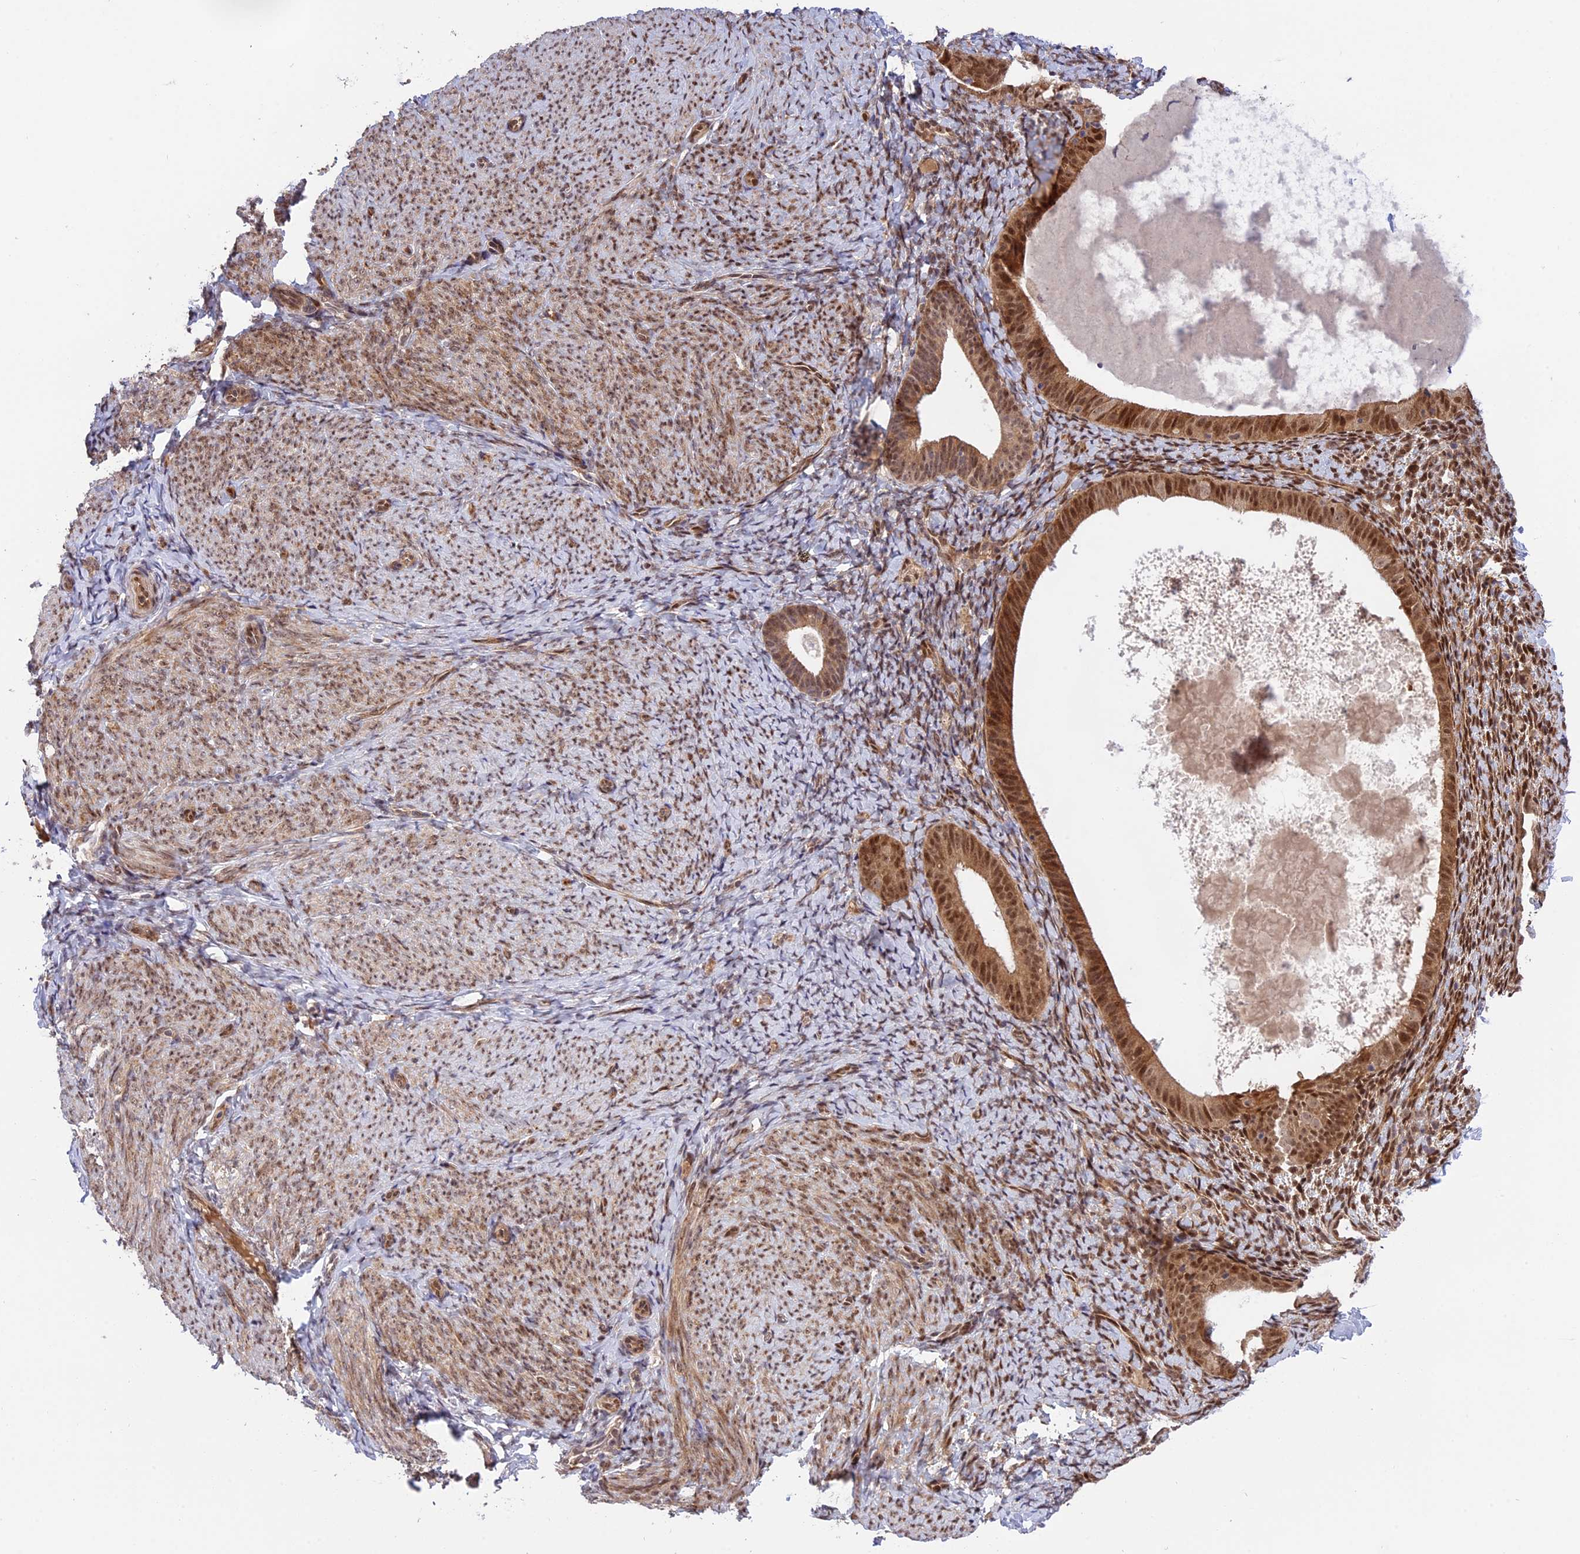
{"staining": {"intensity": "moderate", "quantity": "<25%", "location": "nuclear"}, "tissue": "endometrium", "cell_type": "Cells in endometrial stroma", "image_type": "normal", "snomed": [{"axis": "morphology", "description": "Normal tissue, NOS"}, {"axis": "topography", "description": "Endometrium"}], "caption": "IHC micrograph of benign endometrium: human endometrium stained using immunohistochemistry demonstrates low levels of moderate protein expression localized specifically in the nuclear of cells in endometrial stroma, appearing as a nuclear brown color.", "gene": "ZNF428", "patient": {"sex": "female", "age": 65}}